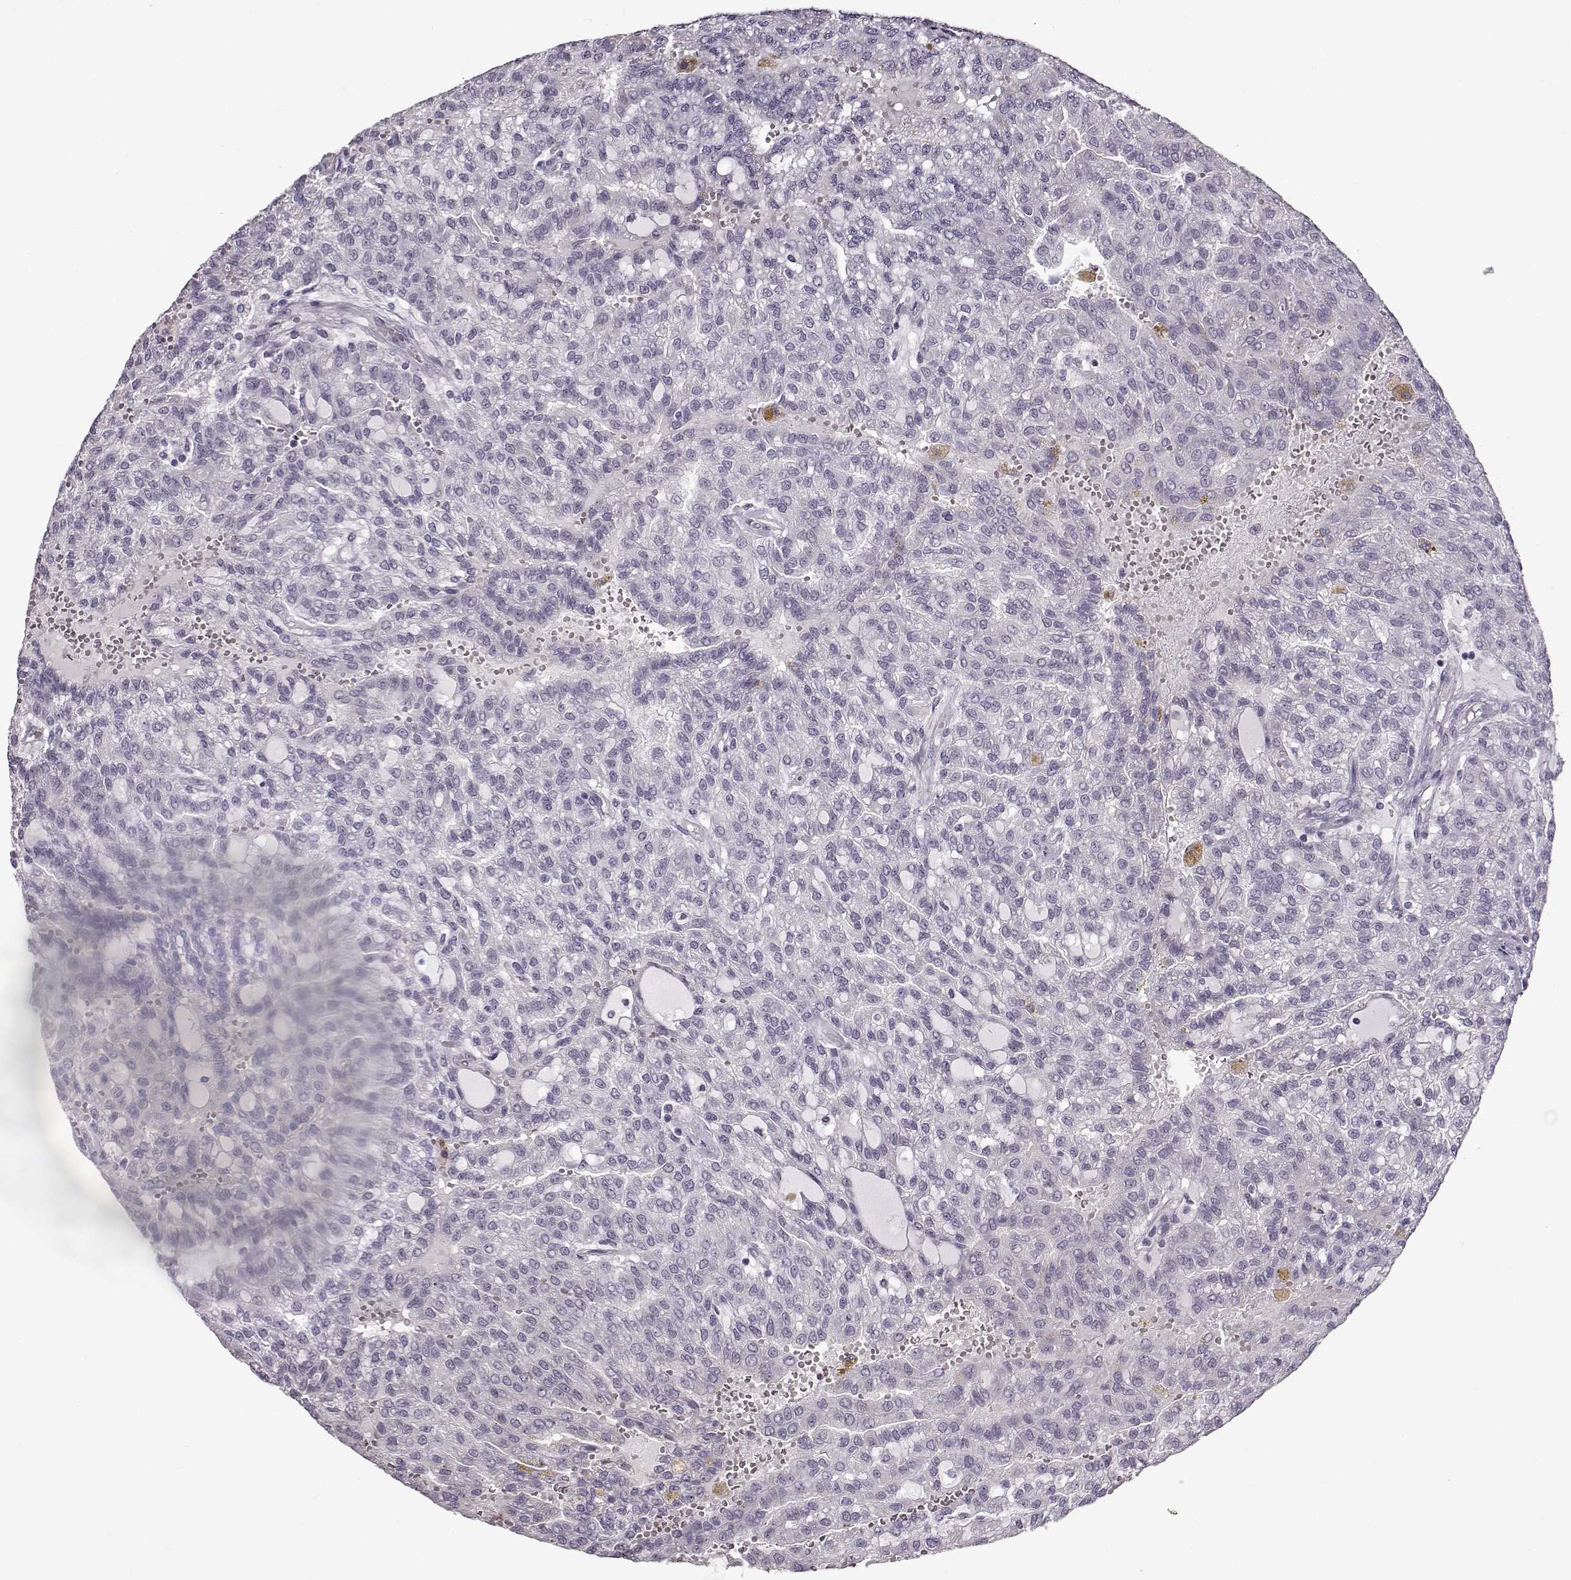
{"staining": {"intensity": "negative", "quantity": "none", "location": "none"}, "tissue": "renal cancer", "cell_type": "Tumor cells", "image_type": "cancer", "snomed": [{"axis": "morphology", "description": "Adenocarcinoma, NOS"}, {"axis": "topography", "description": "Kidney"}], "caption": "The image reveals no staining of tumor cells in adenocarcinoma (renal).", "gene": "FSHB", "patient": {"sex": "male", "age": 63}}